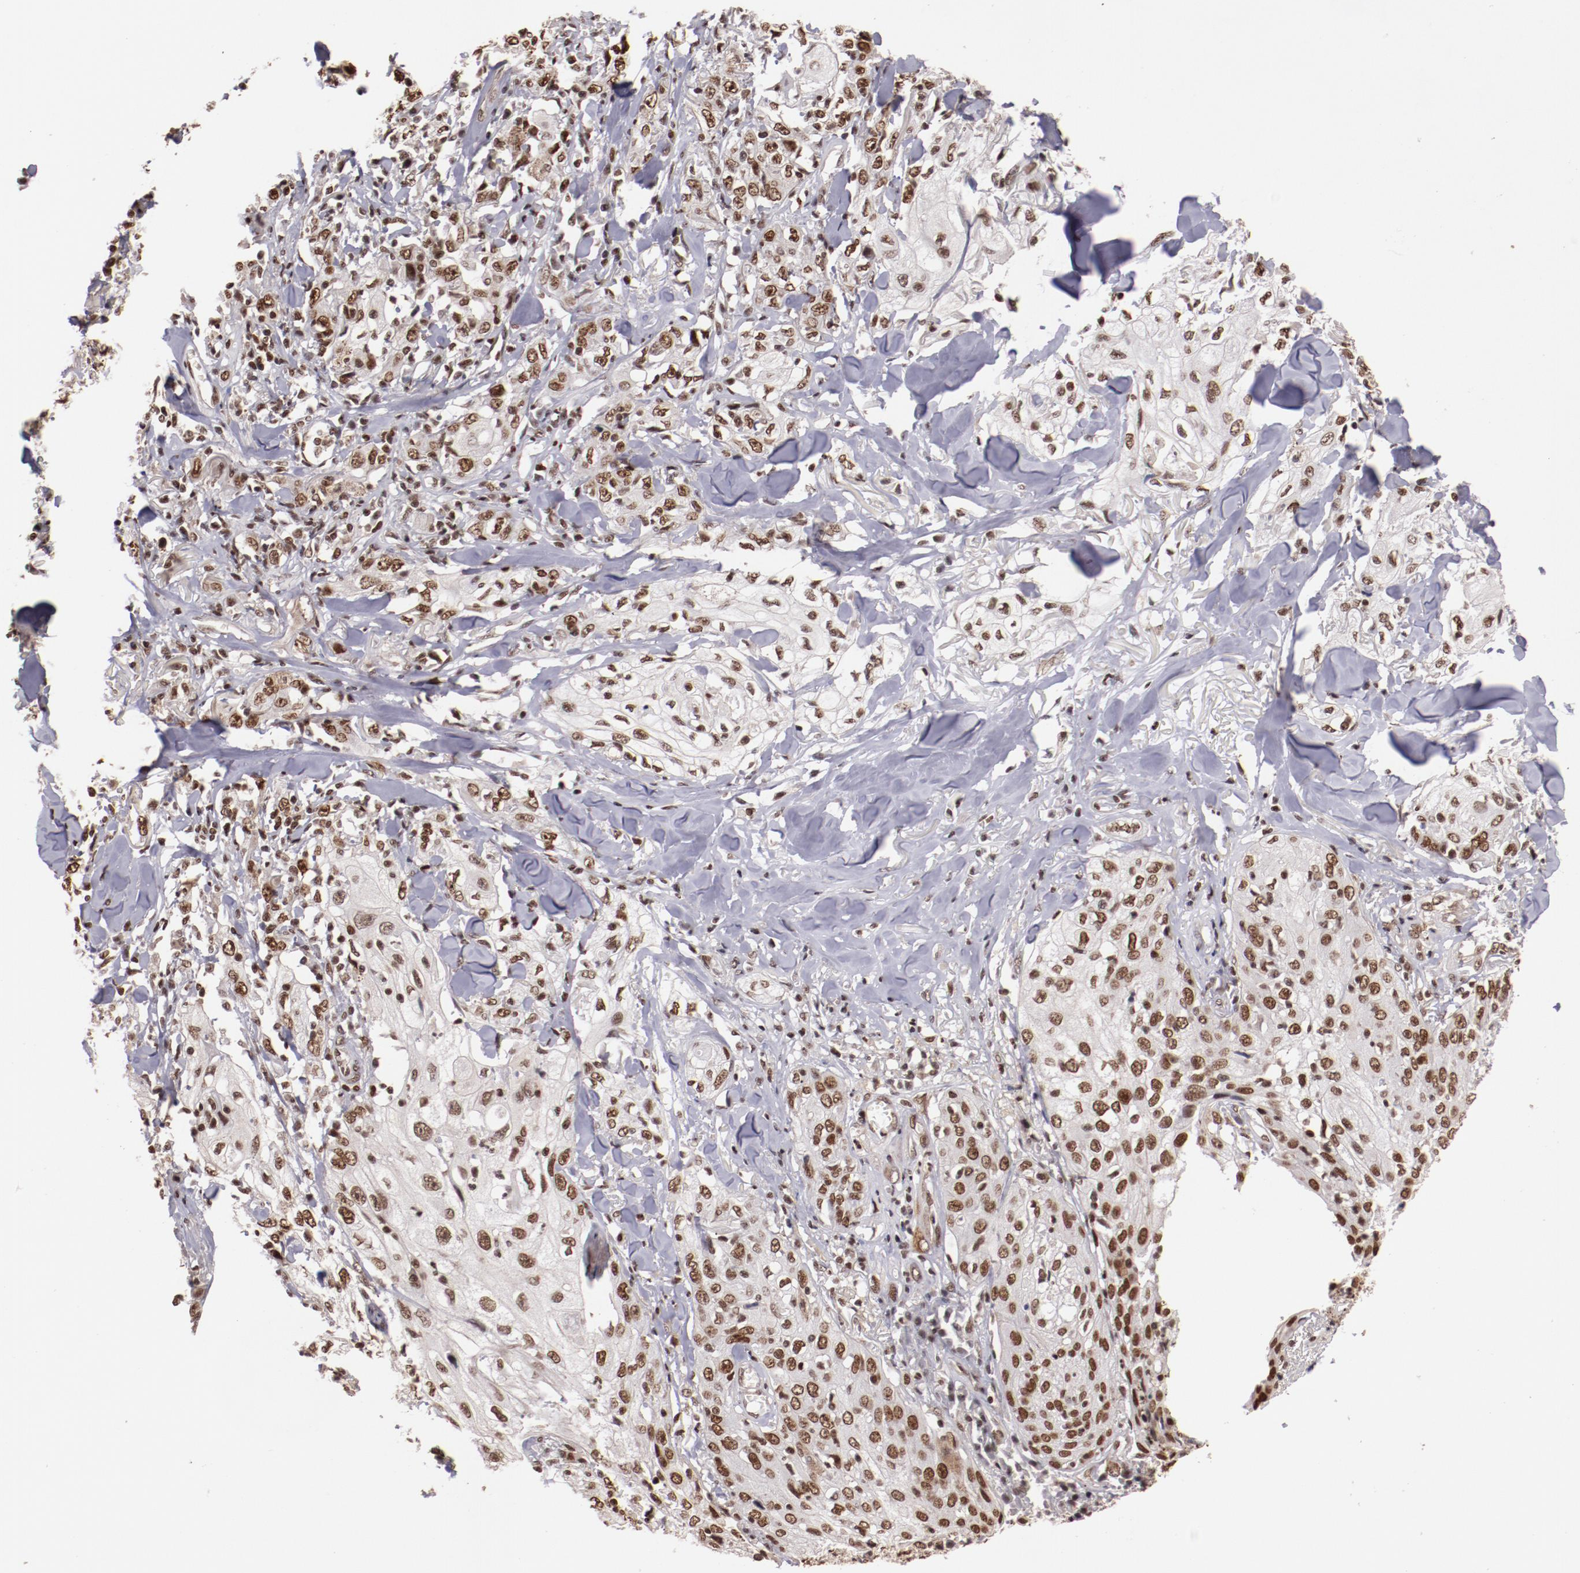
{"staining": {"intensity": "moderate", "quantity": ">75%", "location": "nuclear"}, "tissue": "skin cancer", "cell_type": "Tumor cells", "image_type": "cancer", "snomed": [{"axis": "morphology", "description": "Squamous cell carcinoma, NOS"}, {"axis": "topography", "description": "Skin"}], "caption": "Protein staining of skin cancer tissue reveals moderate nuclear staining in approximately >75% of tumor cells.", "gene": "STAG2", "patient": {"sex": "male", "age": 65}}